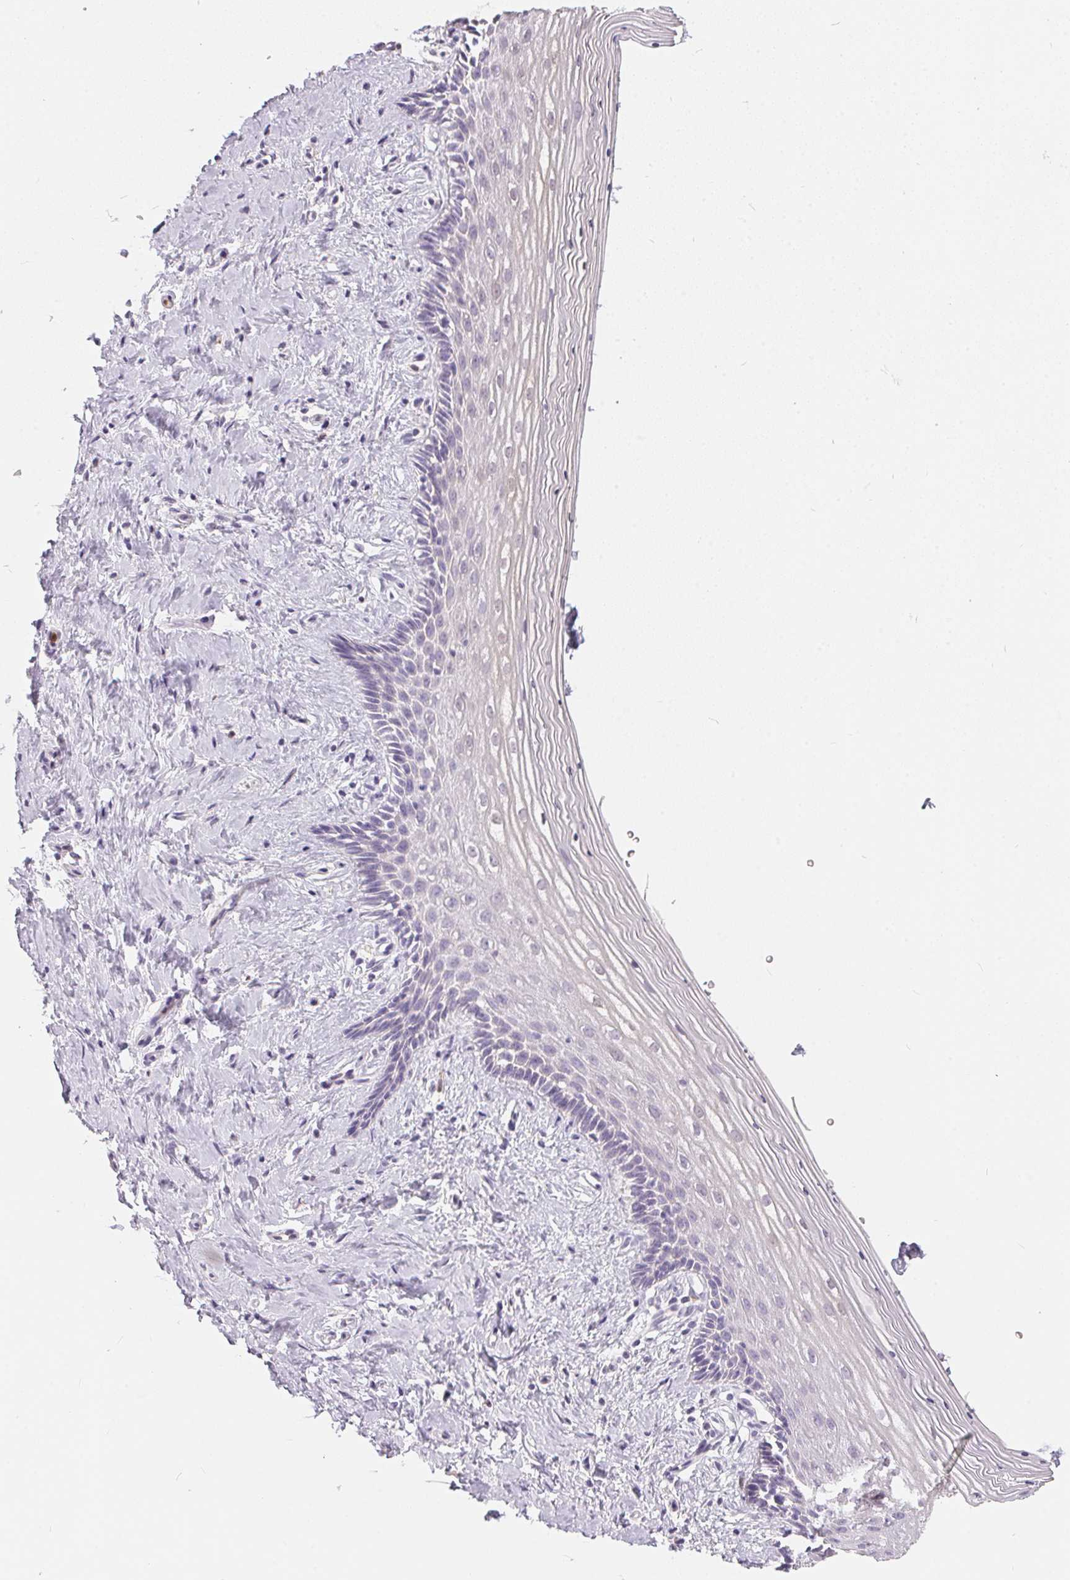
{"staining": {"intensity": "negative", "quantity": "none", "location": "none"}, "tissue": "vagina", "cell_type": "Squamous epithelial cells", "image_type": "normal", "snomed": [{"axis": "morphology", "description": "Normal tissue, NOS"}, {"axis": "topography", "description": "Vagina"}], "caption": "Normal vagina was stained to show a protein in brown. There is no significant positivity in squamous epithelial cells. (DAB immunohistochemistry (IHC), high magnification).", "gene": "SERPINB1", "patient": {"sex": "female", "age": 42}}